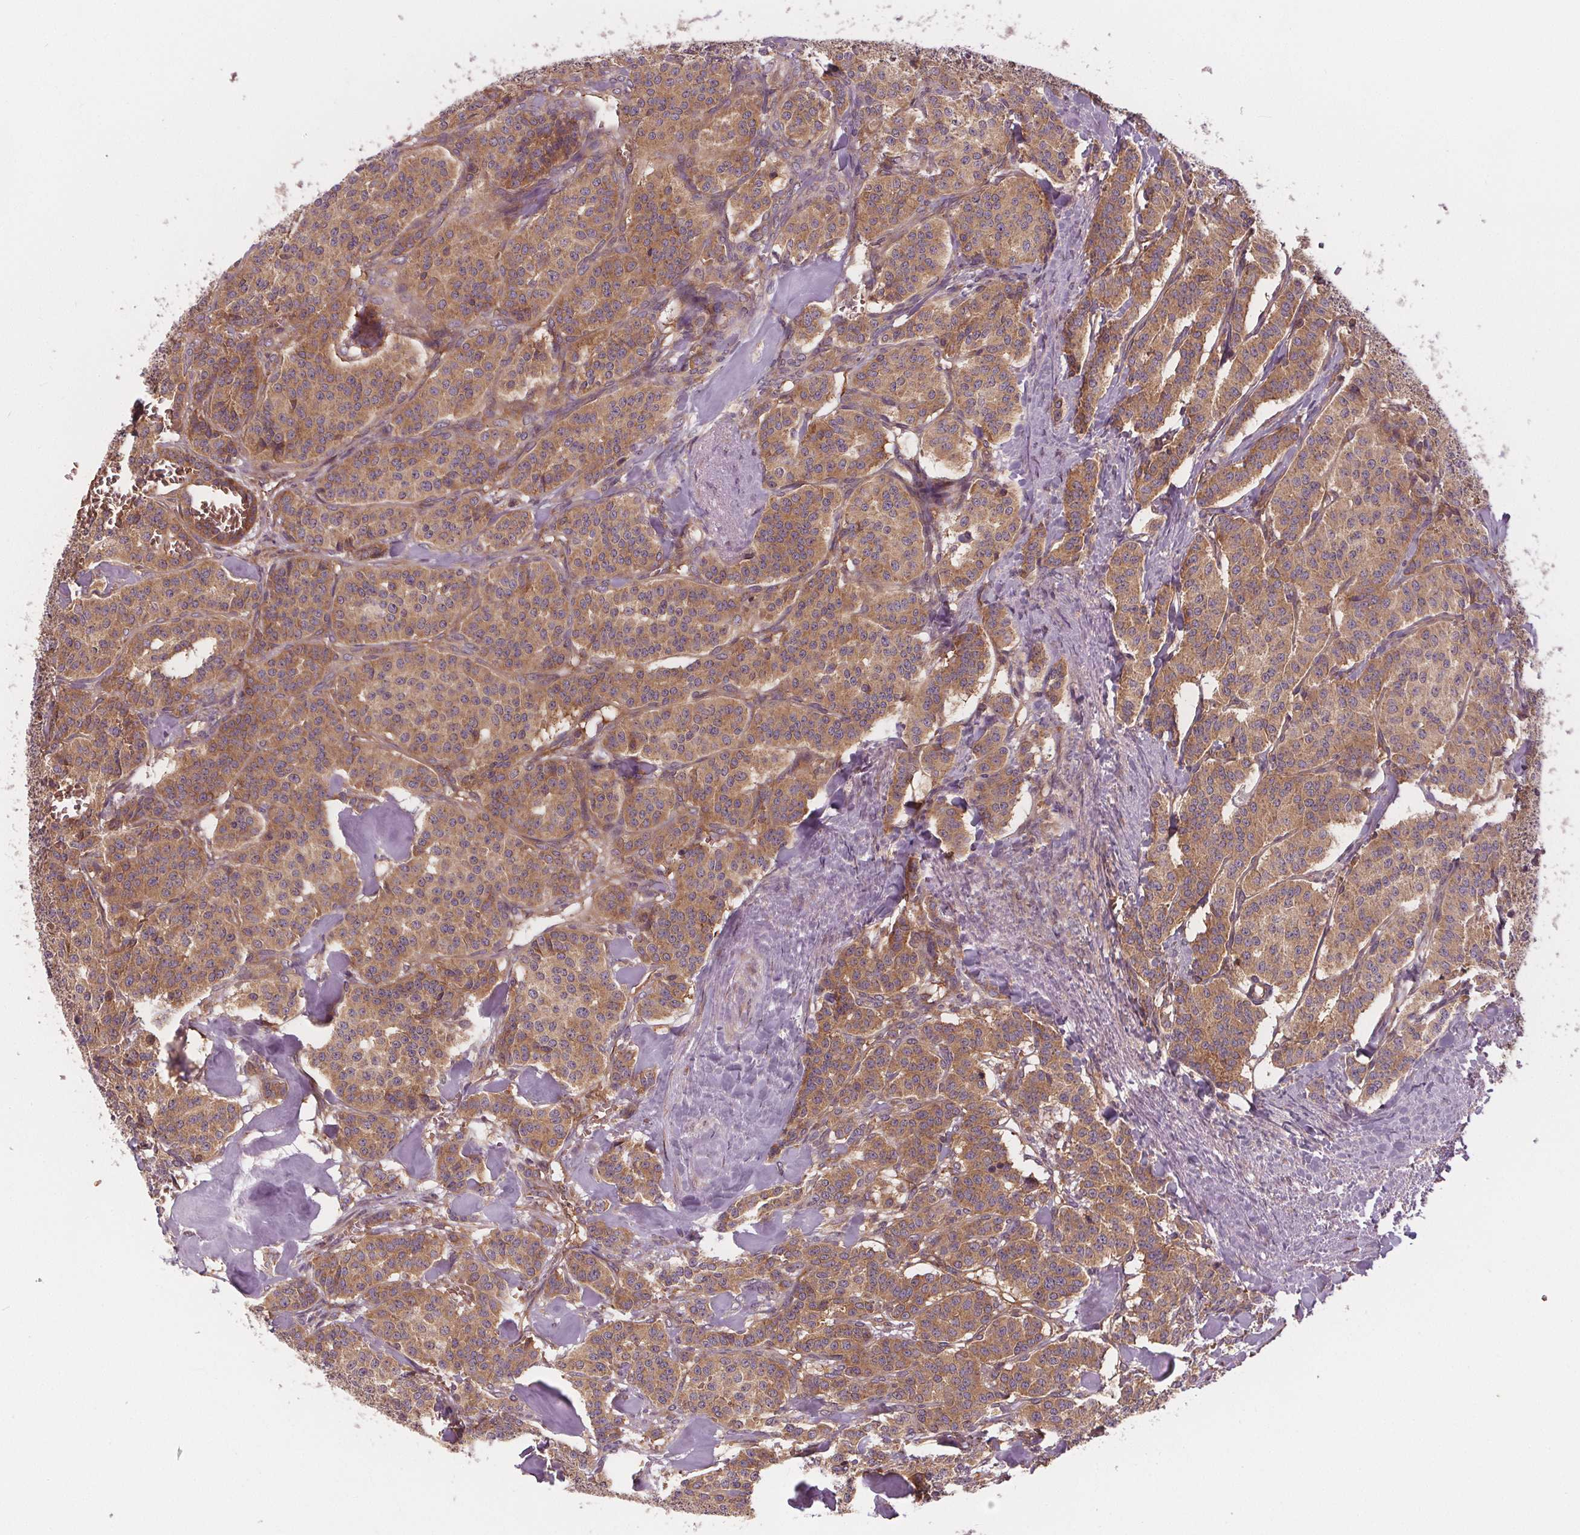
{"staining": {"intensity": "moderate", "quantity": ">75%", "location": "cytoplasmic/membranous"}, "tissue": "carcinoid", "cell_type": "Tumor cells", "image_type": "cancer", "snomed": [{"axis": "morphology", "description": "Normal tissue, NOS"}, {"axis": "morphology", "description": "Carcinoid, malignant, NOS"}, {"axis": "topography", "description": "Lung"}], "caption": "Immunohistochemical staining of malignant carcinoid exhibits medium levels of moderate cytoplasmic/membranous expression in approximately >75% of tumor cells.", "gene": "EIF3D", "patient": {"sex": "female", "age": 46}}